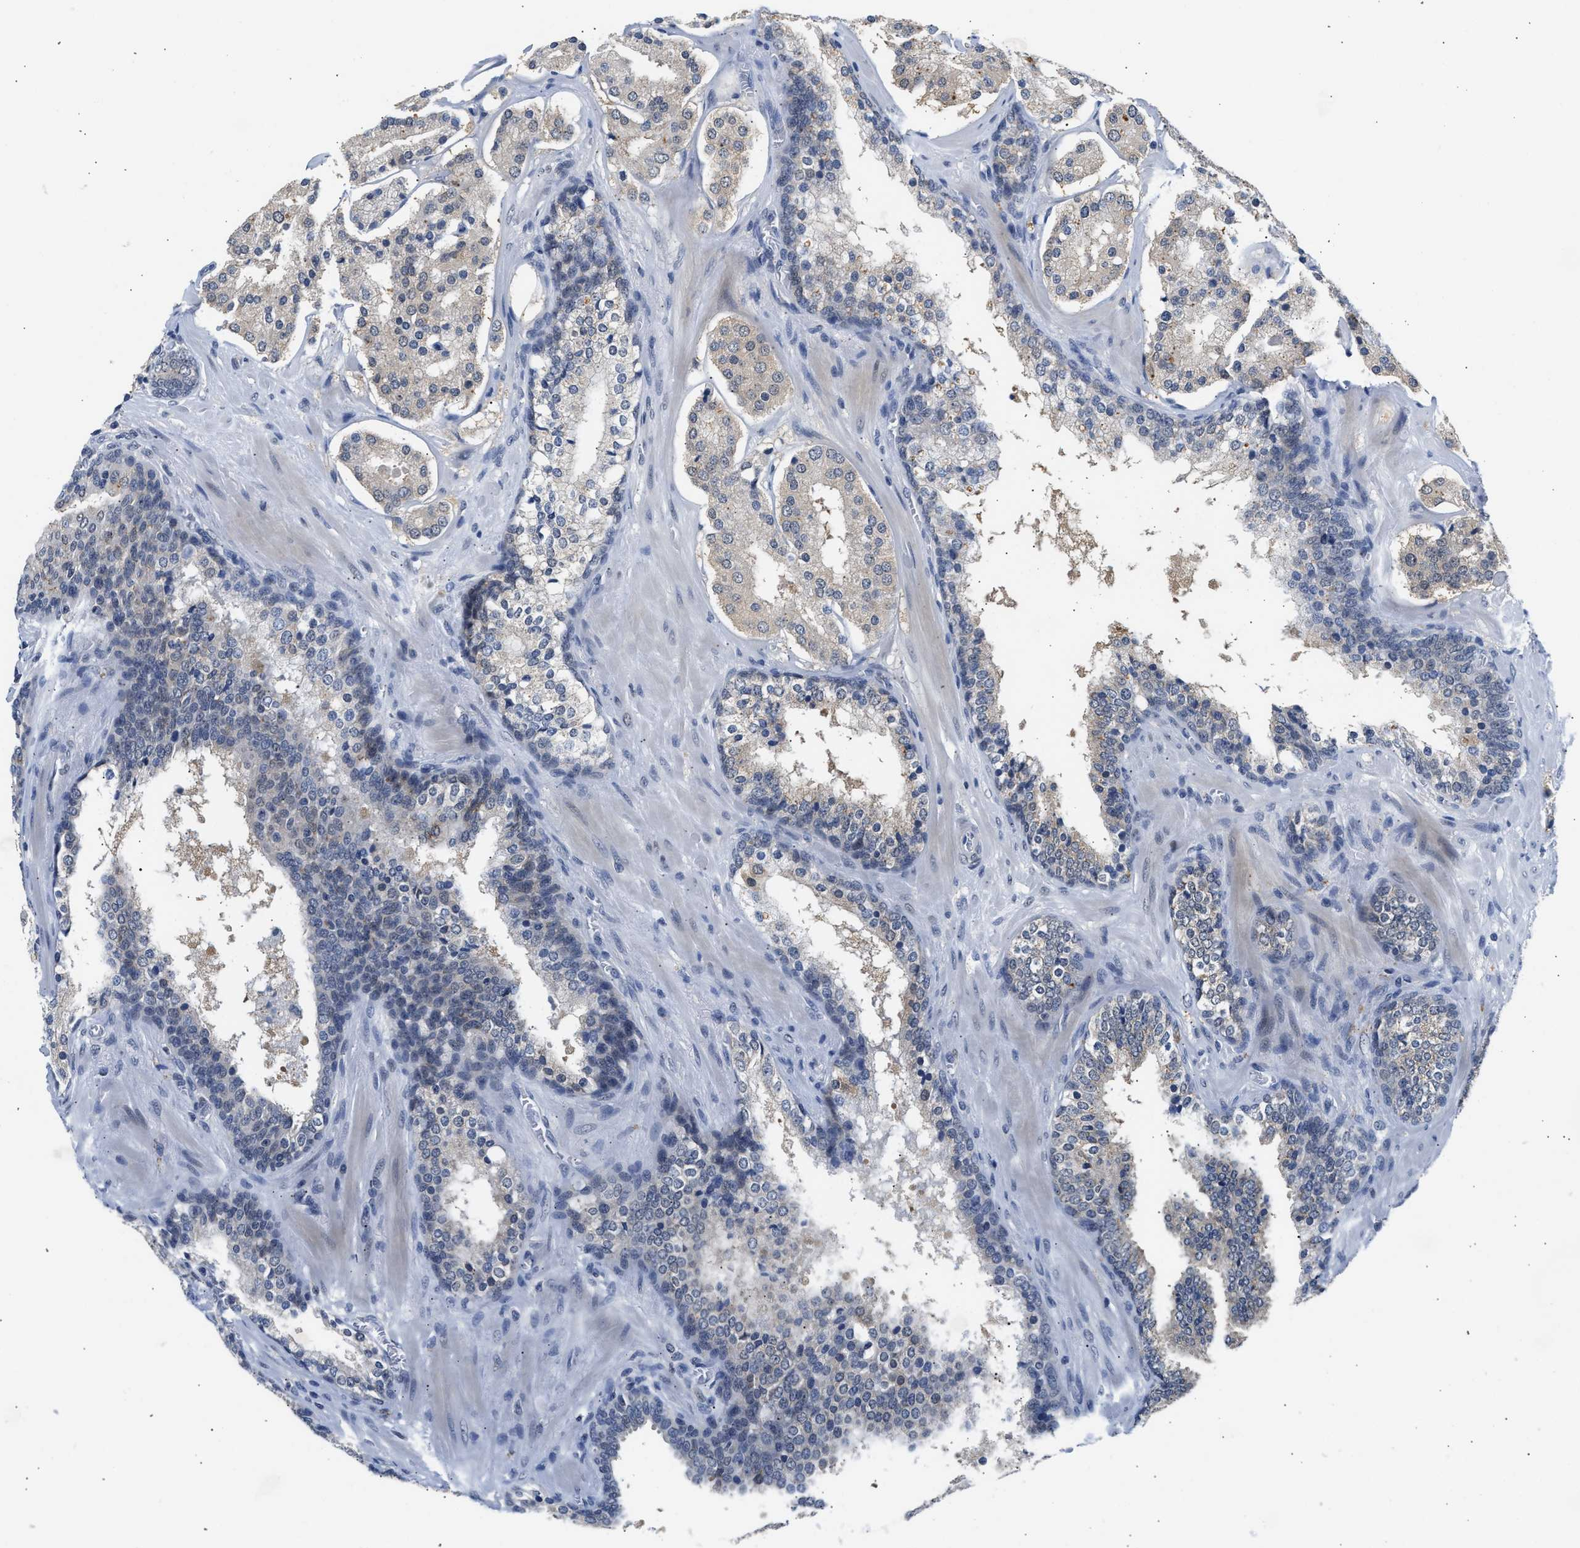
{"staining": {"intensity": "negative", "quantity": "none", "location": "none"}, "tissue": "prostate cancer", "cell_type": "Tumor cells", "image_type": "cancer", "snomed": [{"axis": "morphology", "description": "Adenocarcinoma, High grade"}, {"axis": "topography", "description": "Prostate"}], "caption": "This image is of prostate high-grade adenocarcinoma stained with IHC to label a protein in brown with the nuclei are counter-stained blue. There is no staining in tumor cells.", "gene": "PPM1L", "patient": {"sex": "male", "age": 60}}